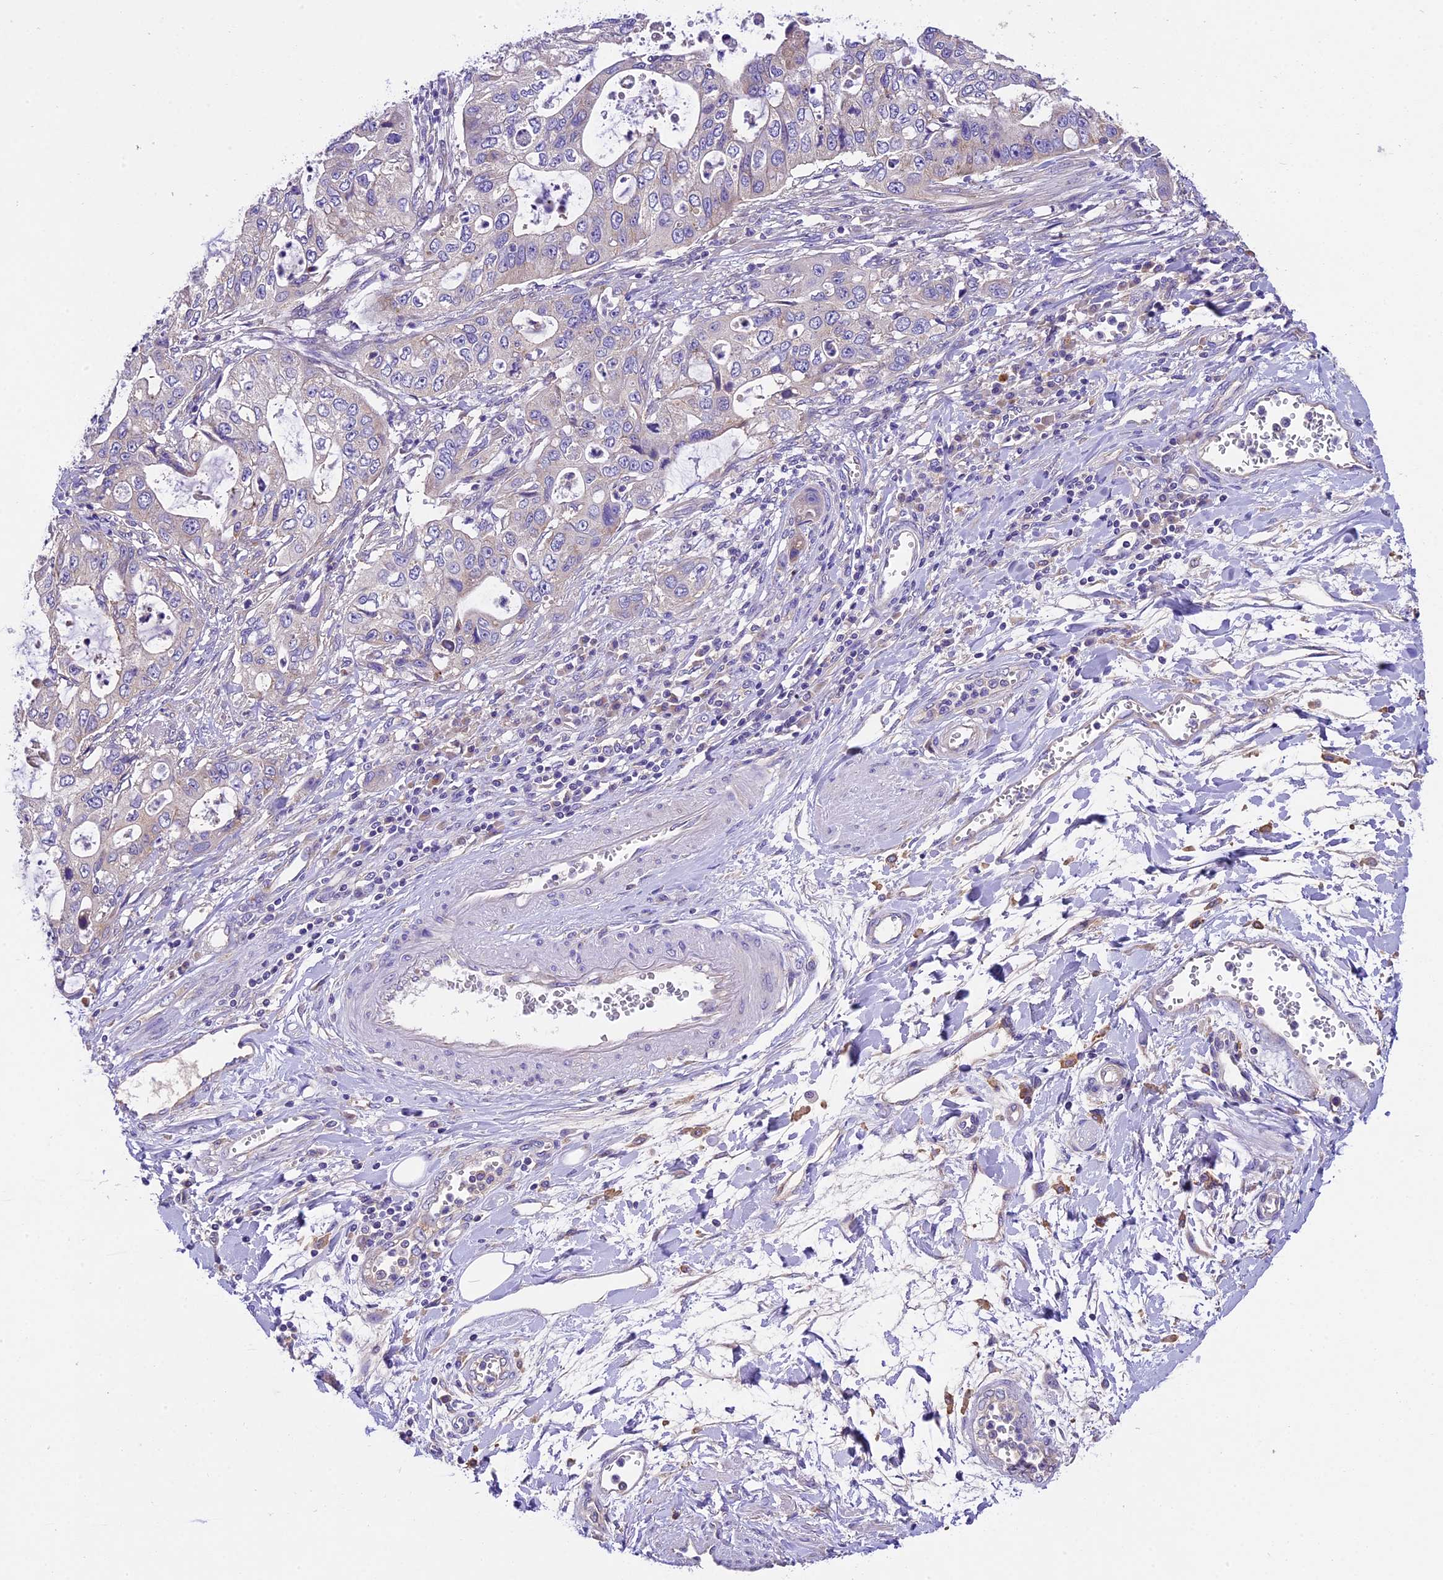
{"staining": {"intensity": "negative", "quantity": "none", "location": "none"}, "tissue": "stomach cancer", "cell_type": "Tumor cells", "image_type": "cancer", "snomed": [{"axis": "morphology", "description": "Adenocarcinoma, NOS"}, {"axis": "topography", "description": "Stomach, upper"}], "caption": "Immunohistochemistry (IHC) of human stomach adenocarcinoma reveals no positivity in tumor cells. The staining was performed using DAB to visualize the protein expression in brown, while the nuclei were stained in blue with hematoxylin (Magnification: 20x).", "gene": "PEMT", "patient": {"sex": "female", "age": 52}}